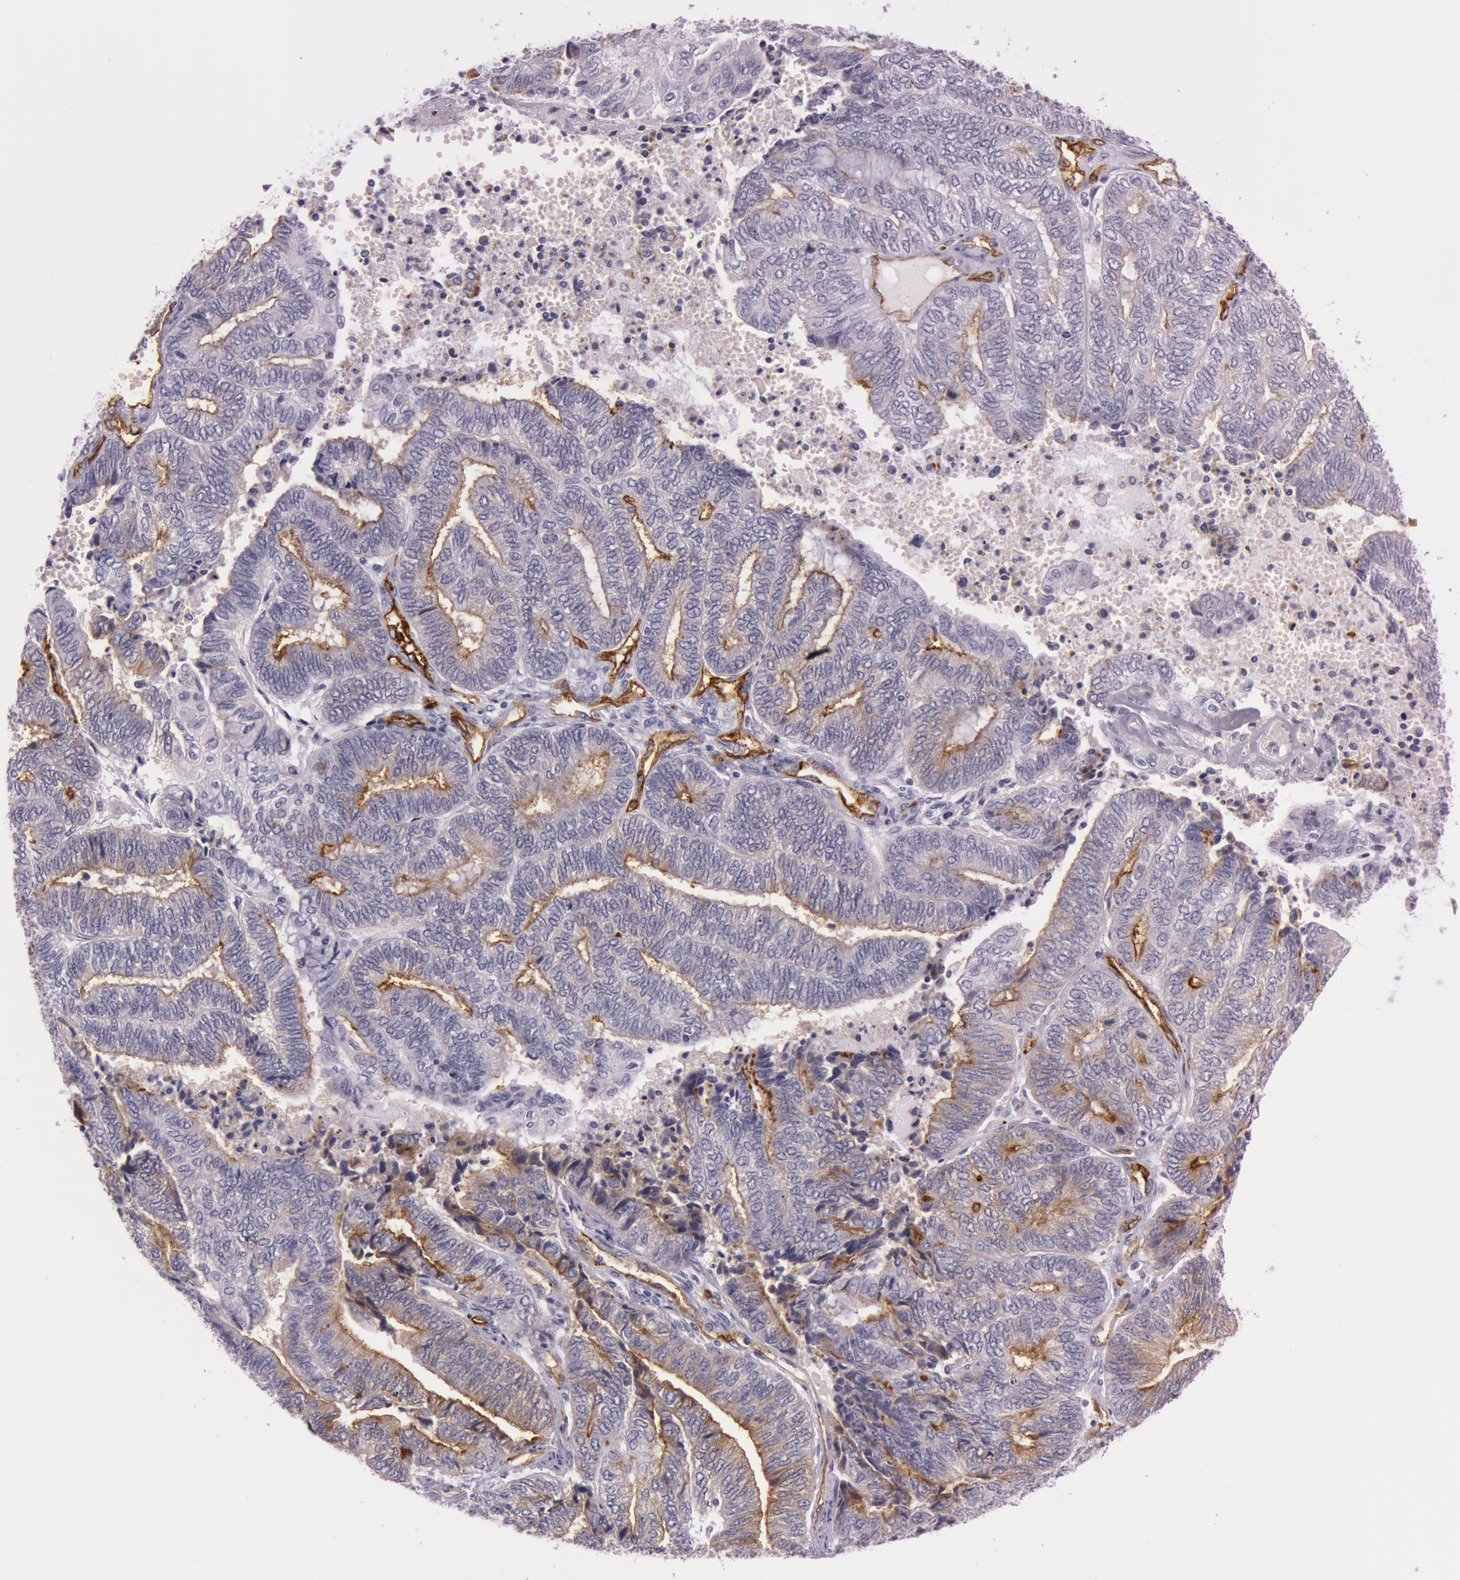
{"staining": {"intensity": "negative", "quantity": "none", "location": "none"}, "tissue": "endometrial cancer", "cell_type": "Tumor cells", "image_type": "cancer", "snomed": [{"axis": "morphology", "description": "Adenocarcinoma, NOS"}, {"axis": "topography", "description": "Uterus"}, {"axis": "topography", "description": "Endometrium"}], "caption": "IHC histopathology image of neoplastic tissue: endometrial cancer stained with DAB demonstrates no significant protein positivity in tumor cells.", "gene": "FOLH1", "patient": {"sex": "female", "age": 70}}